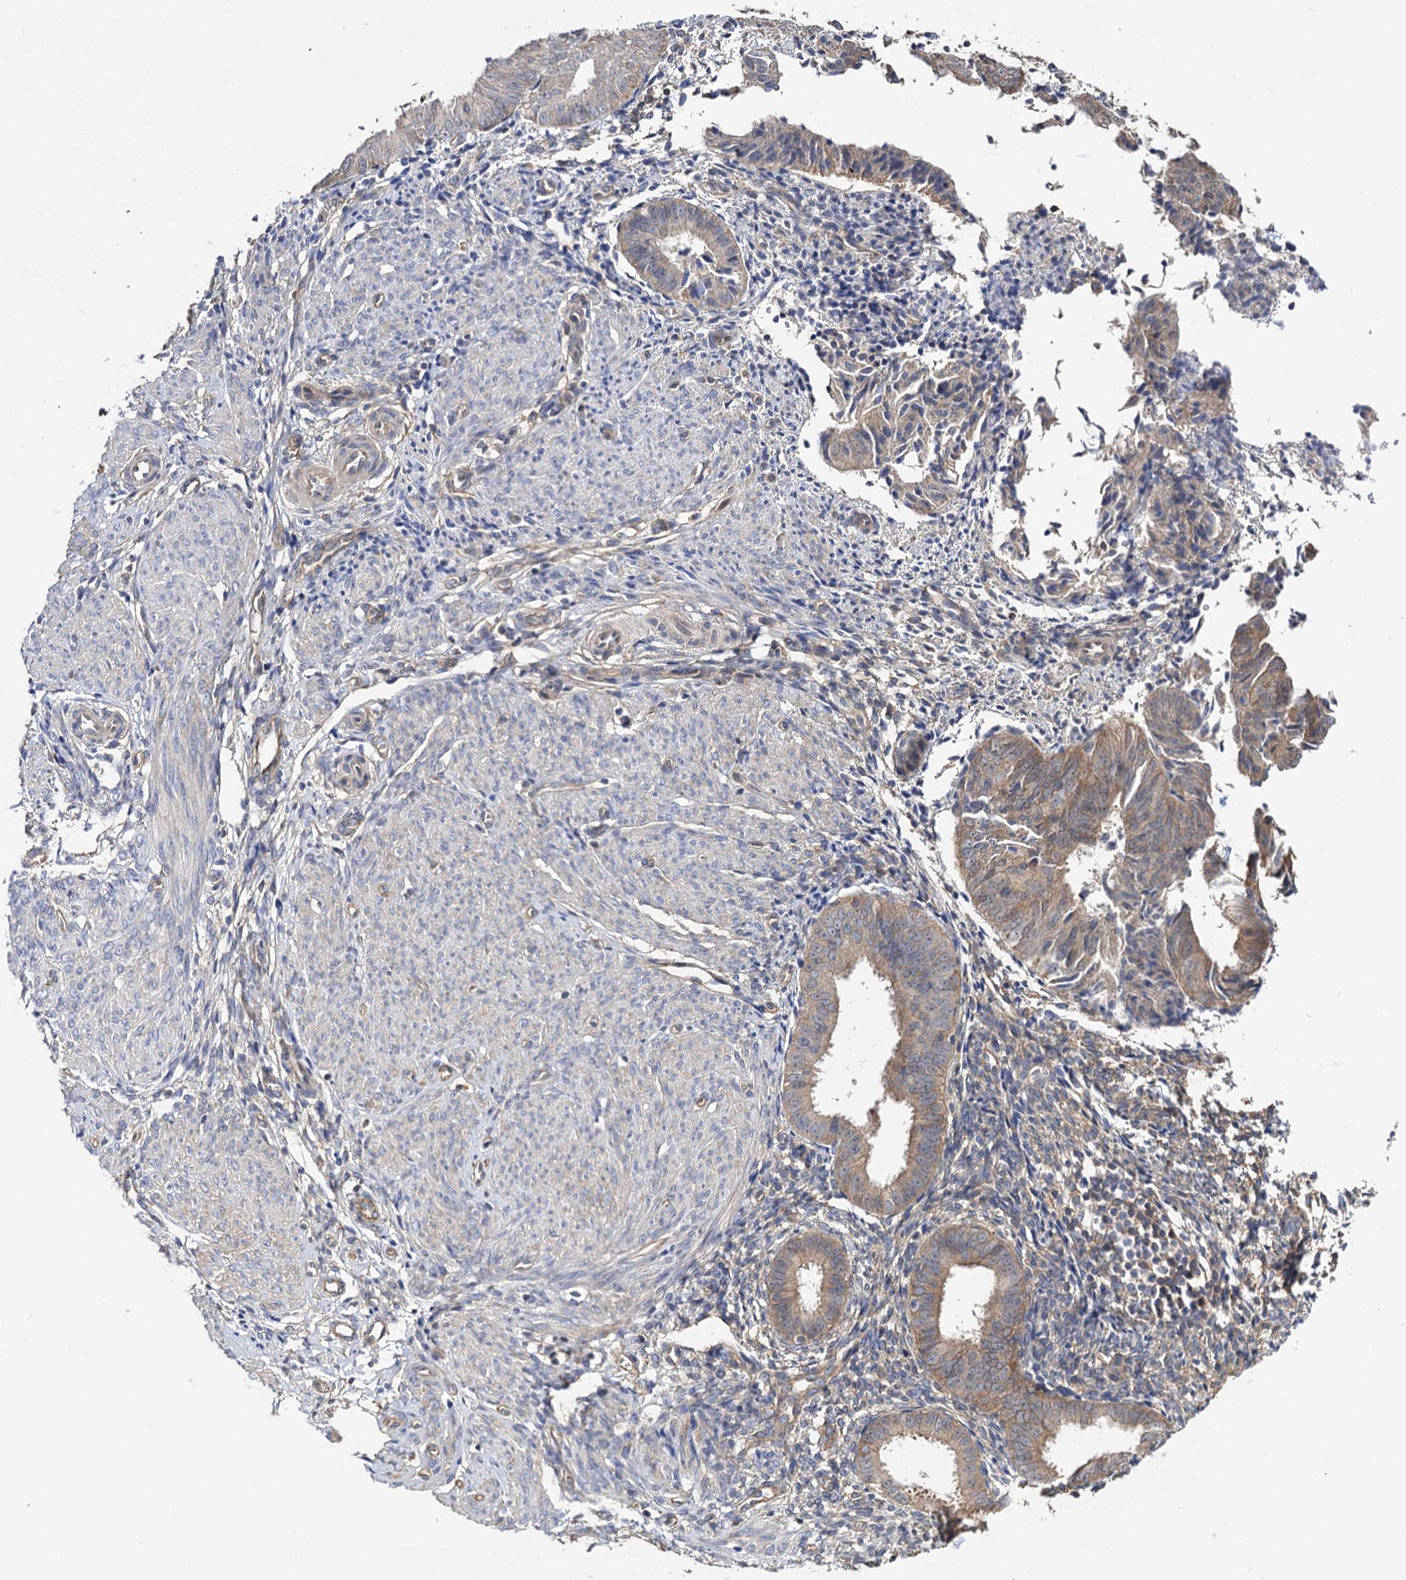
{"staining": {"intensity": "weak", "quantity": "<25%", "location": "cytoplasmic/membranous"}, "tissue": "endometrium", "cell_type": "Cells in endometrial stroma", "image_type": "normal", "snomed": [{"axis": "morphology", "description": "Normal tissue, NOS"}, {"axis": "topography", "description": "Uterus"}, {"axis": "topography", "description": "Endometrium"}], "caption": "Immunohistochemical staining of normal endometrium shows no significant staining in cells in endometrial stroma.", "gene": "IDI1", "patient": {"sex": "female", "age": 48}}